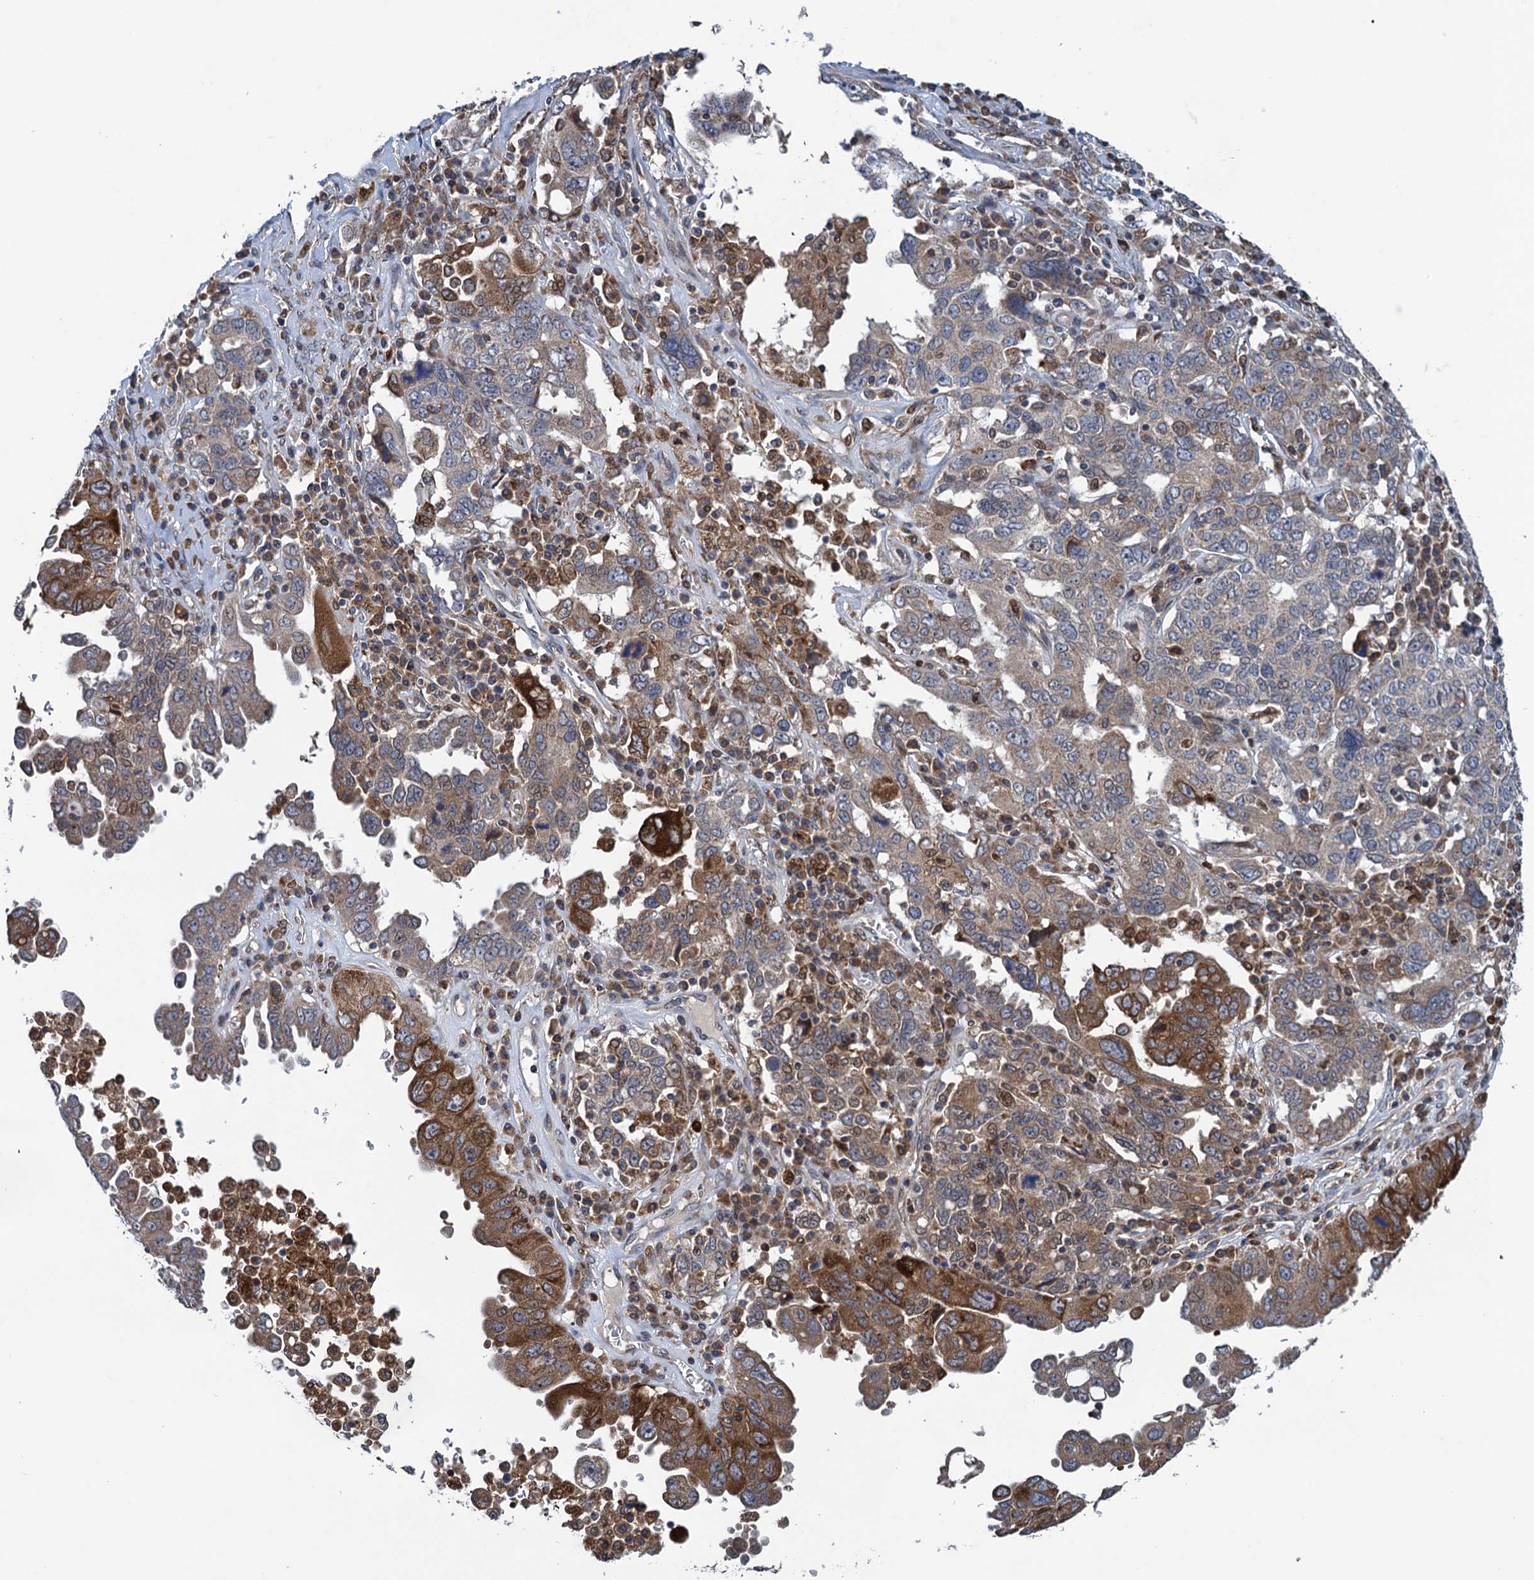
{"staining": {"intensity": "moderate", "quantity": "25%-75%", "location": "cytoplasmic/membranous,nuclear"}, "tissue": "ovarian cancer", "cell_type": "Tumor cells", "image_type": "cancer", "snomed": [{"axis": "morphology", "description": "Carcinoma, endometroid"}, {"axis": "topography", "description": "Ovary"}], "caption": "An IHC image of neoplastic tissue is shown. Protein staining in brown highlights moderate cytoplasmic/membranous and nuclear positivity in ovarian endometroid carcinoma within tumor cells.", "gene": "CNTN5", "patient": {"sex": "female", "age": 62}}